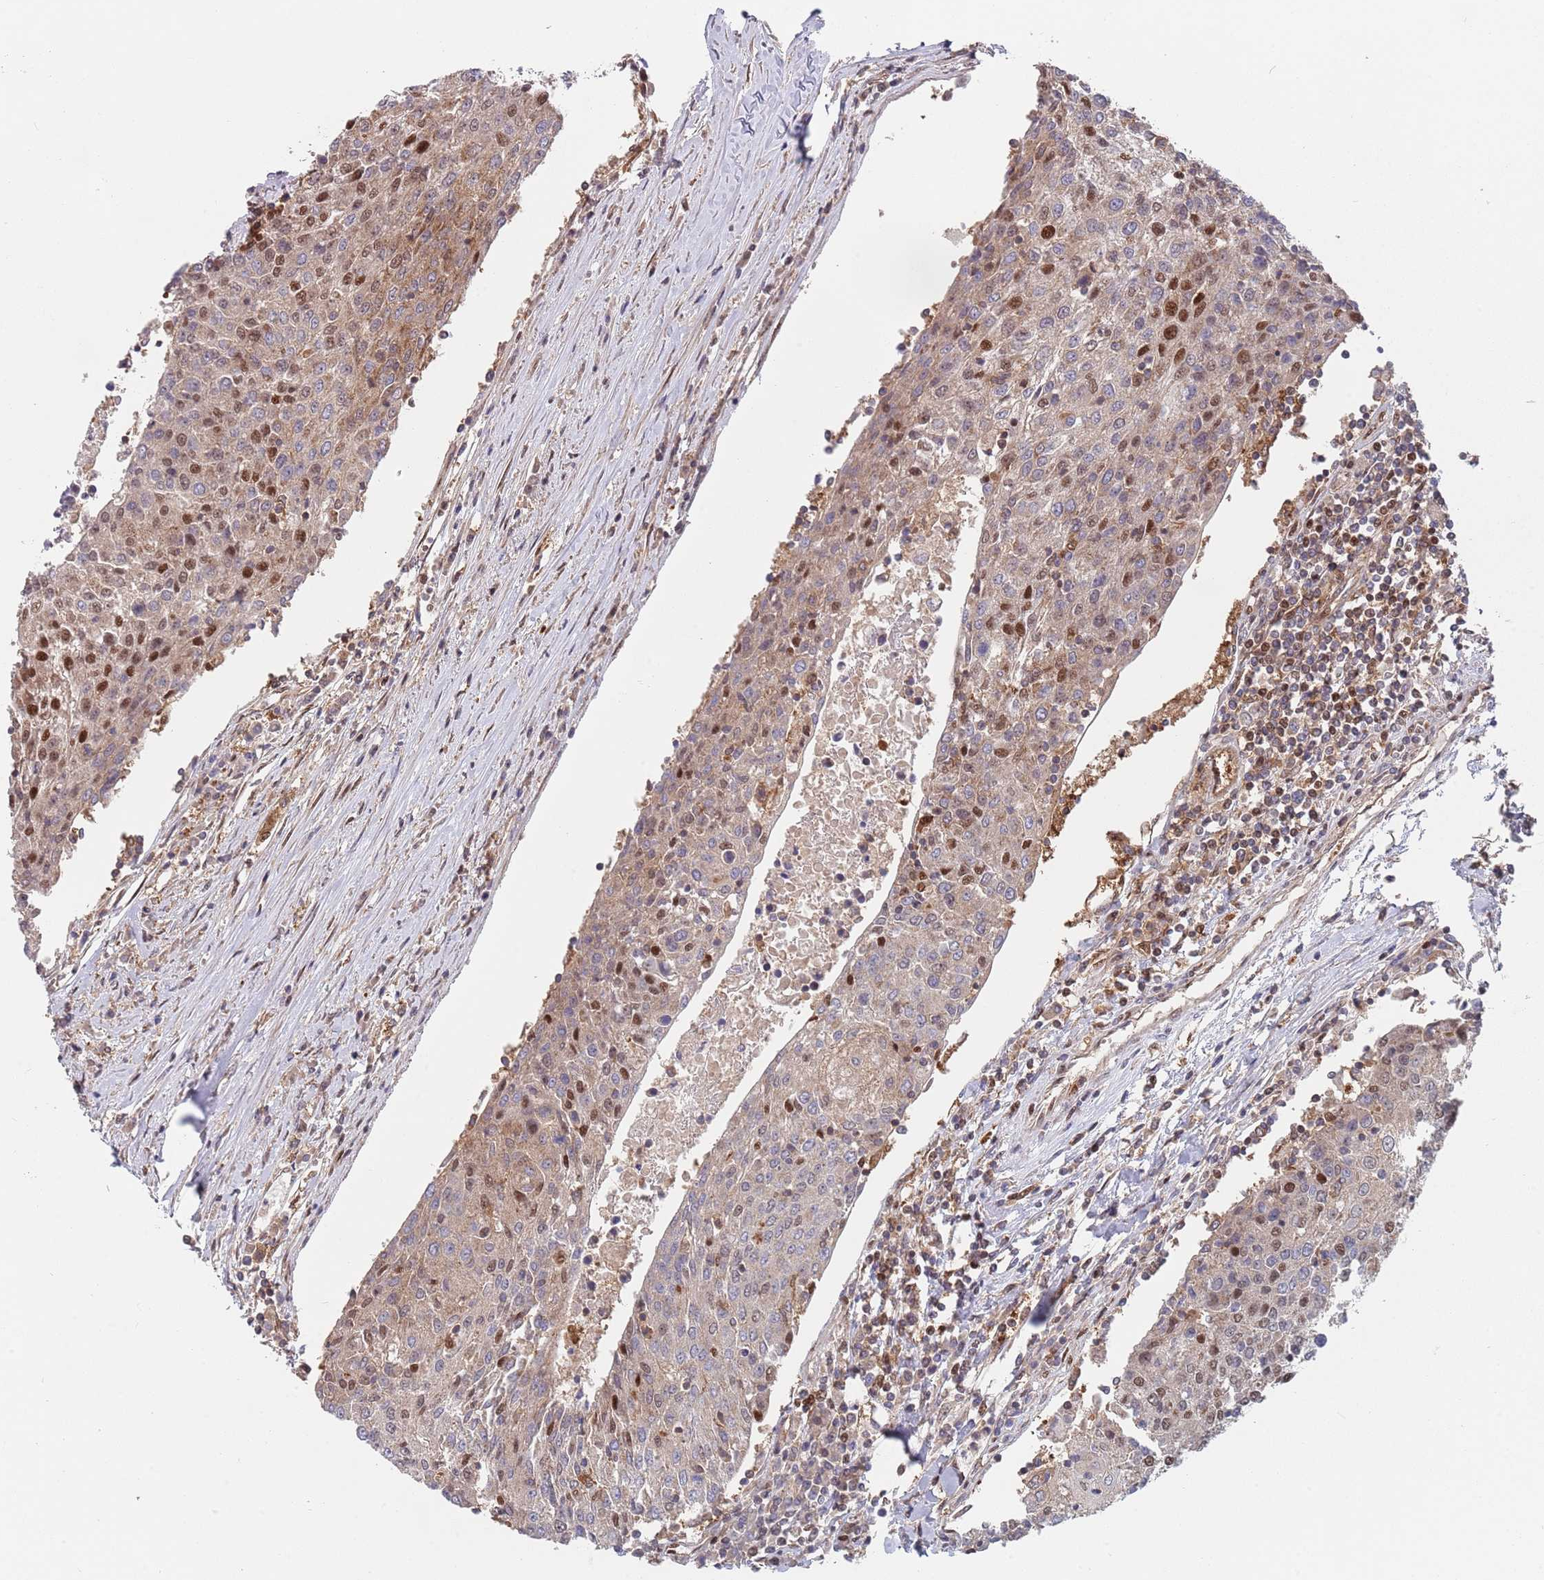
{"staining": {"intensity": "weak", "quantity": "25%-75%", "location": "cytoplasmic/membranous,nuclear"}, "tissue": "urothelial cancer", "cell_type": "Tumor cells", "image_type": "cancer", "snomed": [{"axis": "morphology", "description": "Urothelial carcinoma, High grade"}, {"axis": "topography", "description": "Urinary bladder"}], "caption": "The micrograph displays a brown stain indicating the presence of a protein in the cytoplasmic/membranous and nuclear of tumor cells in urothelial cancer.", "gene": "GDI2", "patient": {"sex": "female", "age": 85}}